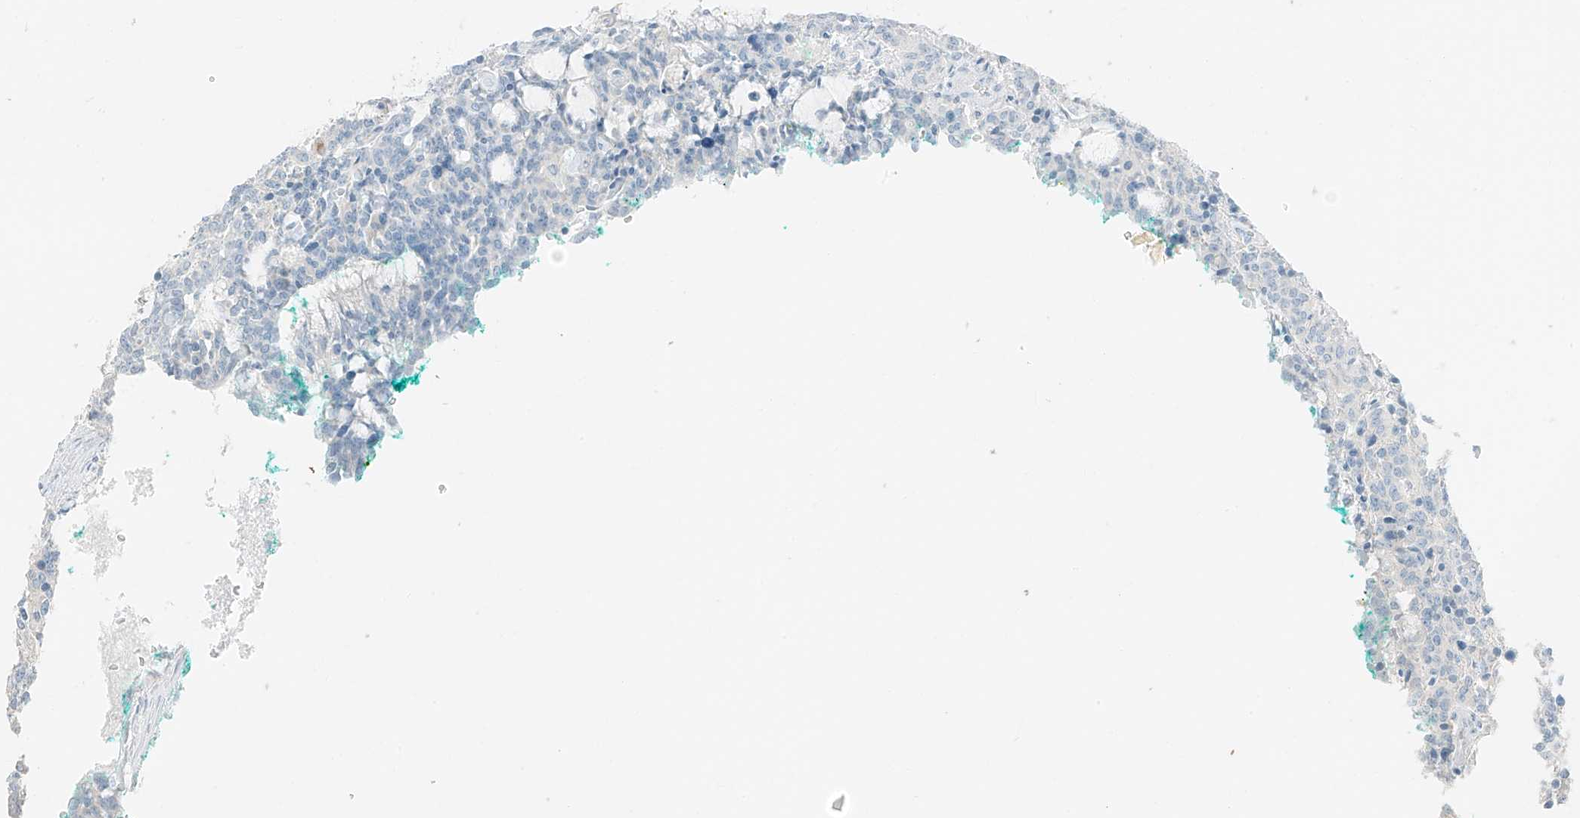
{"staining": {"intensity": "negative", "quantity": "none", "location": "none"}, "tissue": "carcinoid", "cell_type": "Tumor cells", "image_type": "cancer", "snomed": [{"axis": "morphology", "description": "Carcinoid, malignant, NOS"}, {"axis": "topography", "description": "Lung"}], "caption": "Tumor cells show no significant protein staining in carcinoid. (IHC, brightfield microscopy, high magnification).", "gene": "RFTN2", "patient": {"sex": "female", "age": 46}}